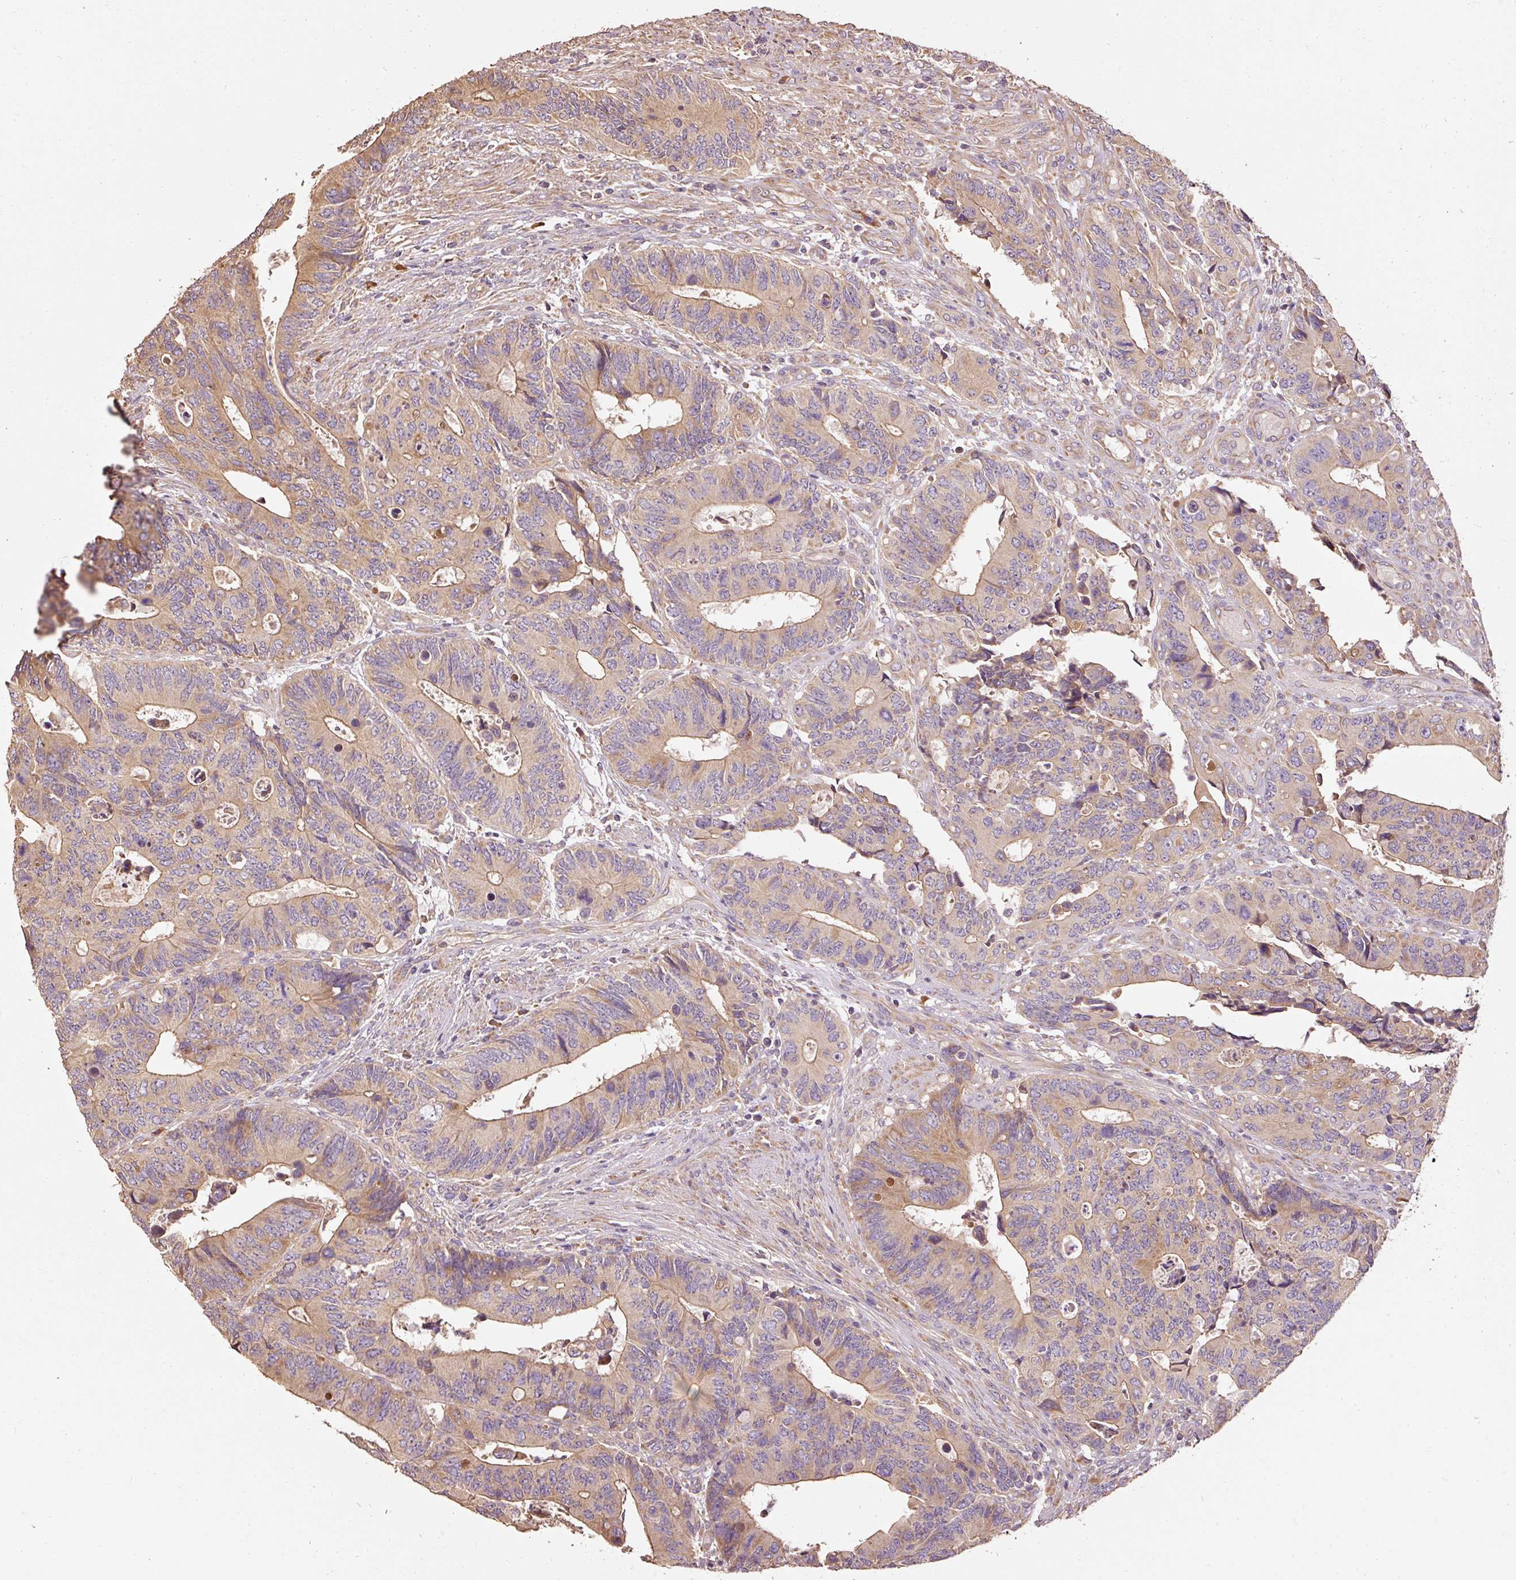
{"staining": {"intensity": "moderate", "quantity": "25%-75%", "location": "cytoplasmic/membranous"}, "tissue": "colorectal cancer", "cell_type": "Tumor cells", "image_type": "cancer", "snomed": [{"axis": "morphology", "description": "Adenocarcinoma, NOS"}, {"axis": "topography", "description": "Colon"}], "caption": "IHC micrograph of colorectal adenocarcinoma stained for a protein (brown), which demonstrates medium levels of moderate cytoplasmic/membranous positivity in about 25%-75% of tumor cells.", "gene": "EFHC1", "patient": {"sex": "male", "age": 87}}